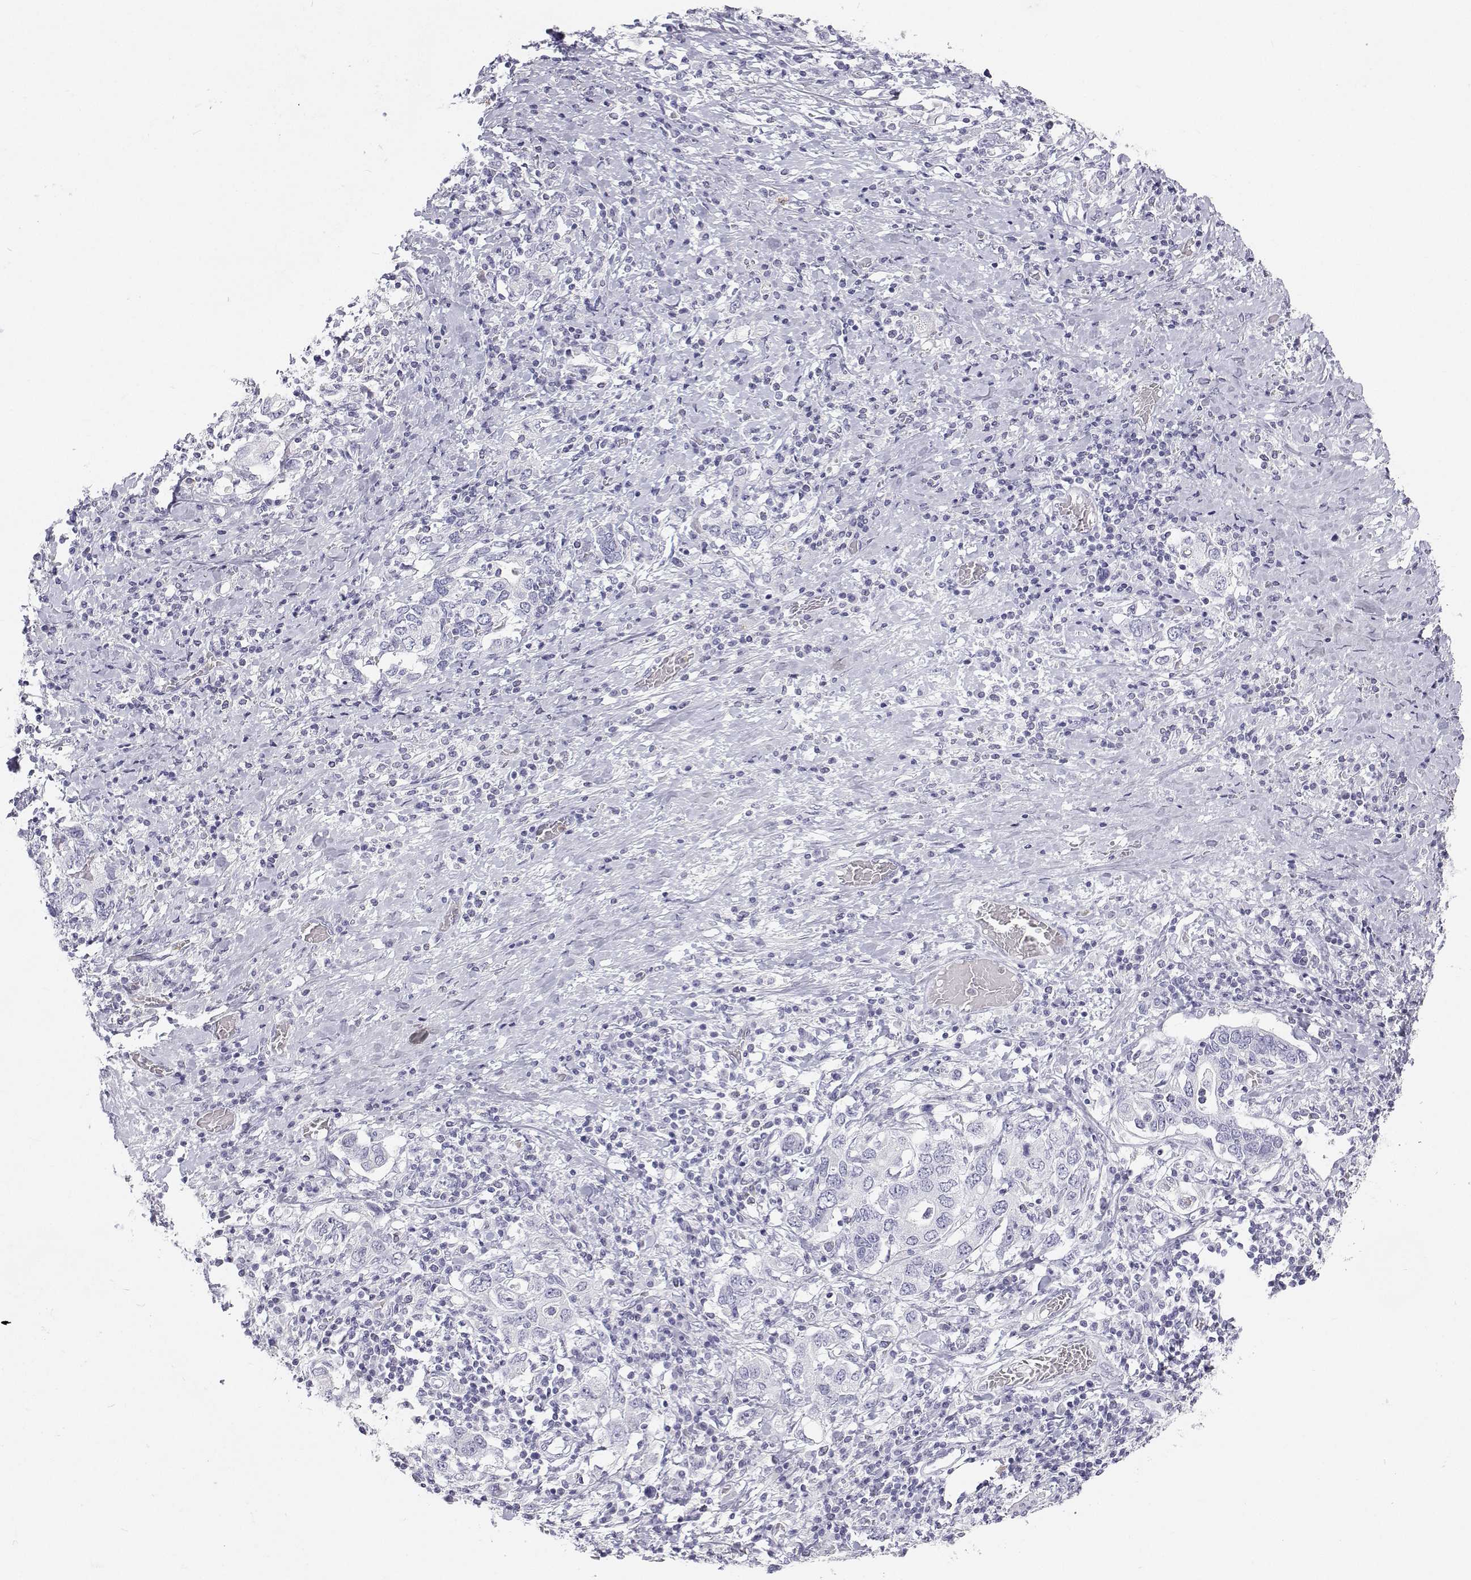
{"staining": {"intensity": "negative", "quantity": "none", "location": "none"}, "tissue": "stomach cancer", "cell_type": "Tumor cells", "image_type": "cancer", "snomed": [{"axis": "morphology", "description": "Adenocarcinoma, NOS"}, {"axis": "topography", "description": "Stomach, upper"}, {"axis": "topography", "description": "Stomach"}], "caption": "High power microscopy image of an immunohistochemistry (IHC) histopathology image of stomach cancer, revealing no significant staining in tumor cells. The staining is performed using DAB (3,3'-diaminobenzidine) brown chromogen with nuclei counter-stained in using hematoxylin.", "gene": "SFTPB", "patient": {"sex": "male", "age": 62}}